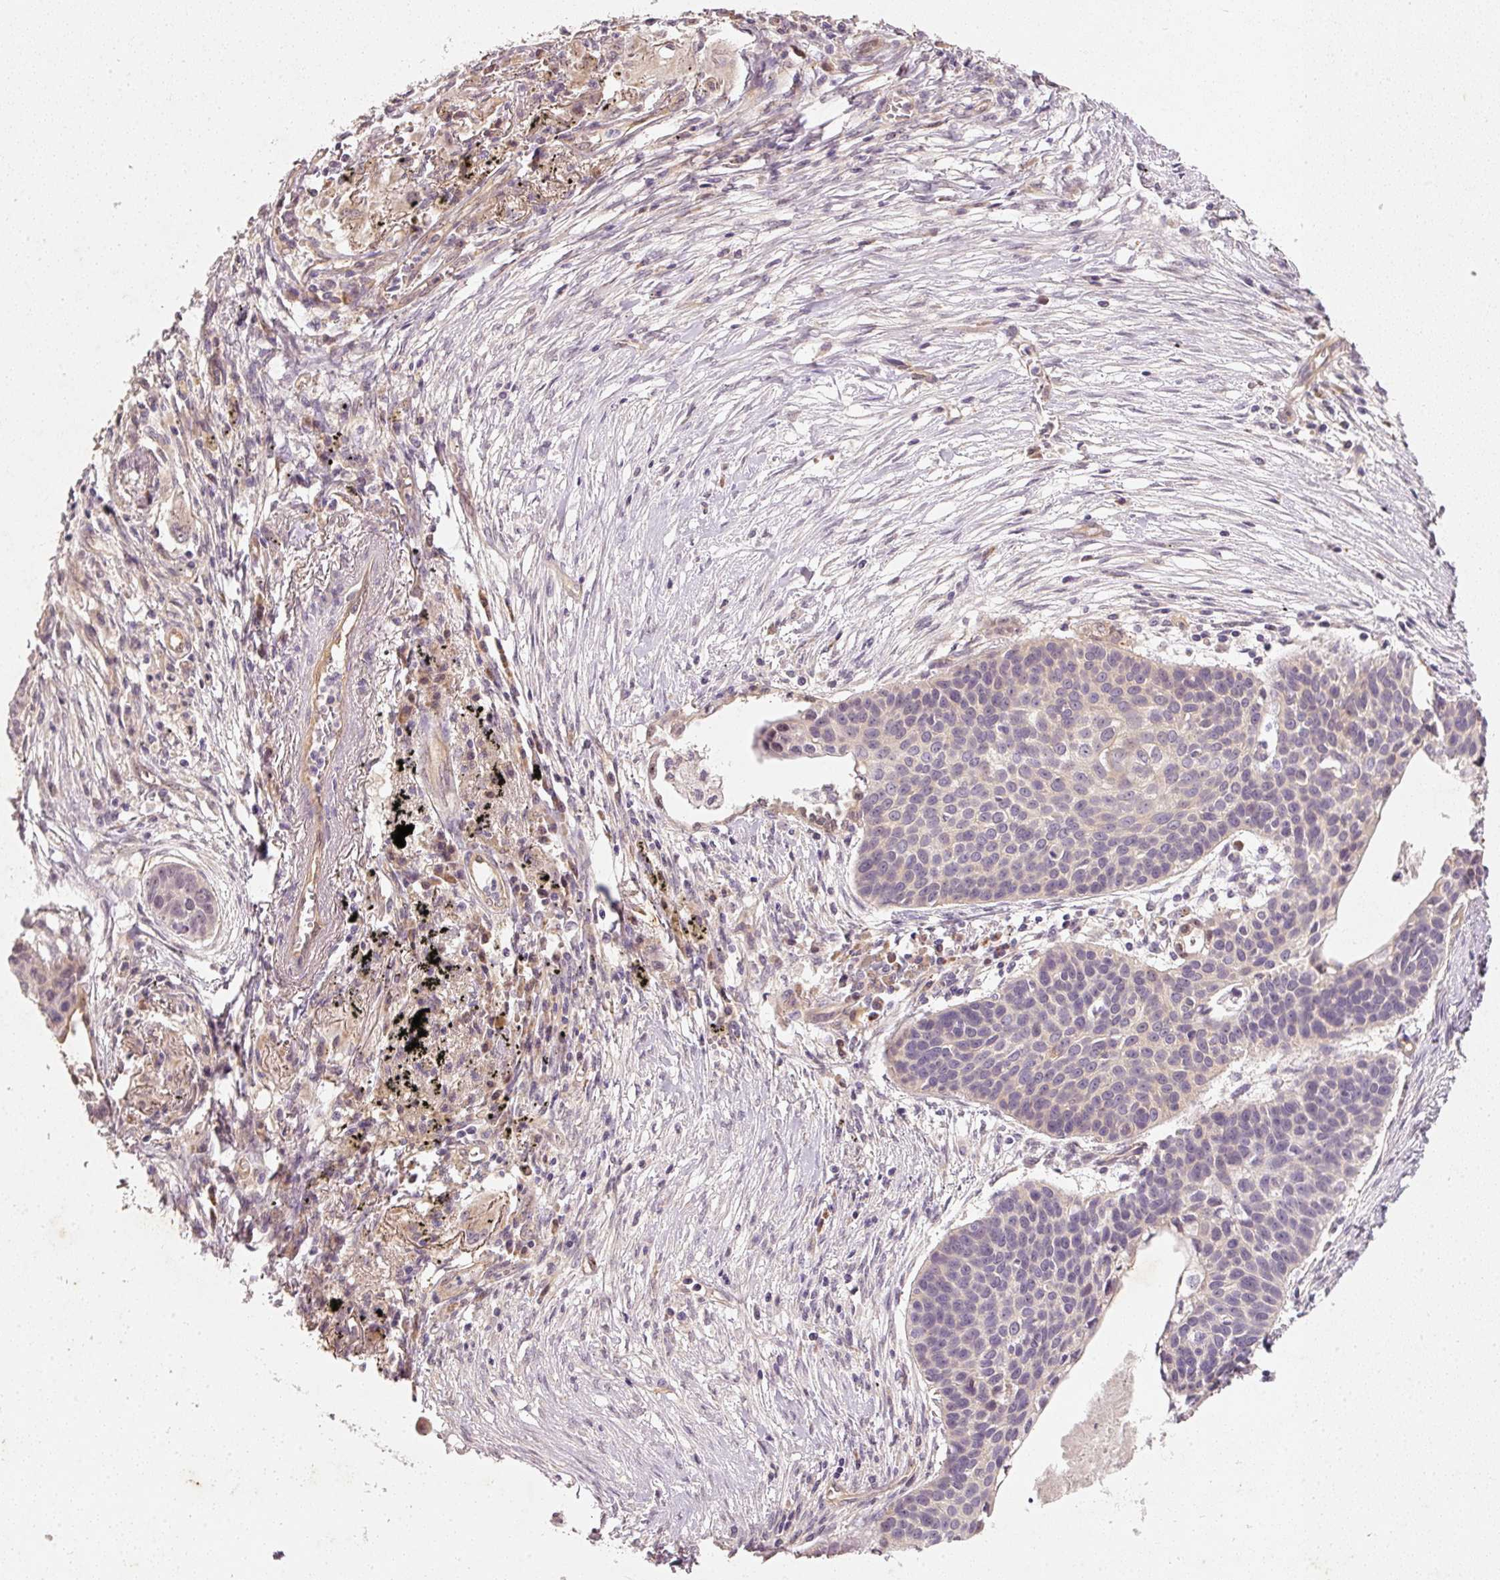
{"staining": {"intensity": "negative", "quantity": "none", "location": "none"}, "tissue": "lung cancer", "cell_type": "Tumor cells", "image_type": "cancer", "snomed": [{"axis": "morphology", "description": "Squamous cell carcinoma, NOS"}, {"axis": "topography", "description": "Lung"}], "caption": "Tumor cells are negative for protein expression in human lung cancer (squamous cell carcinoma).", "gene": "RGL2", "patient": {"sex": "male", "age": 71}}